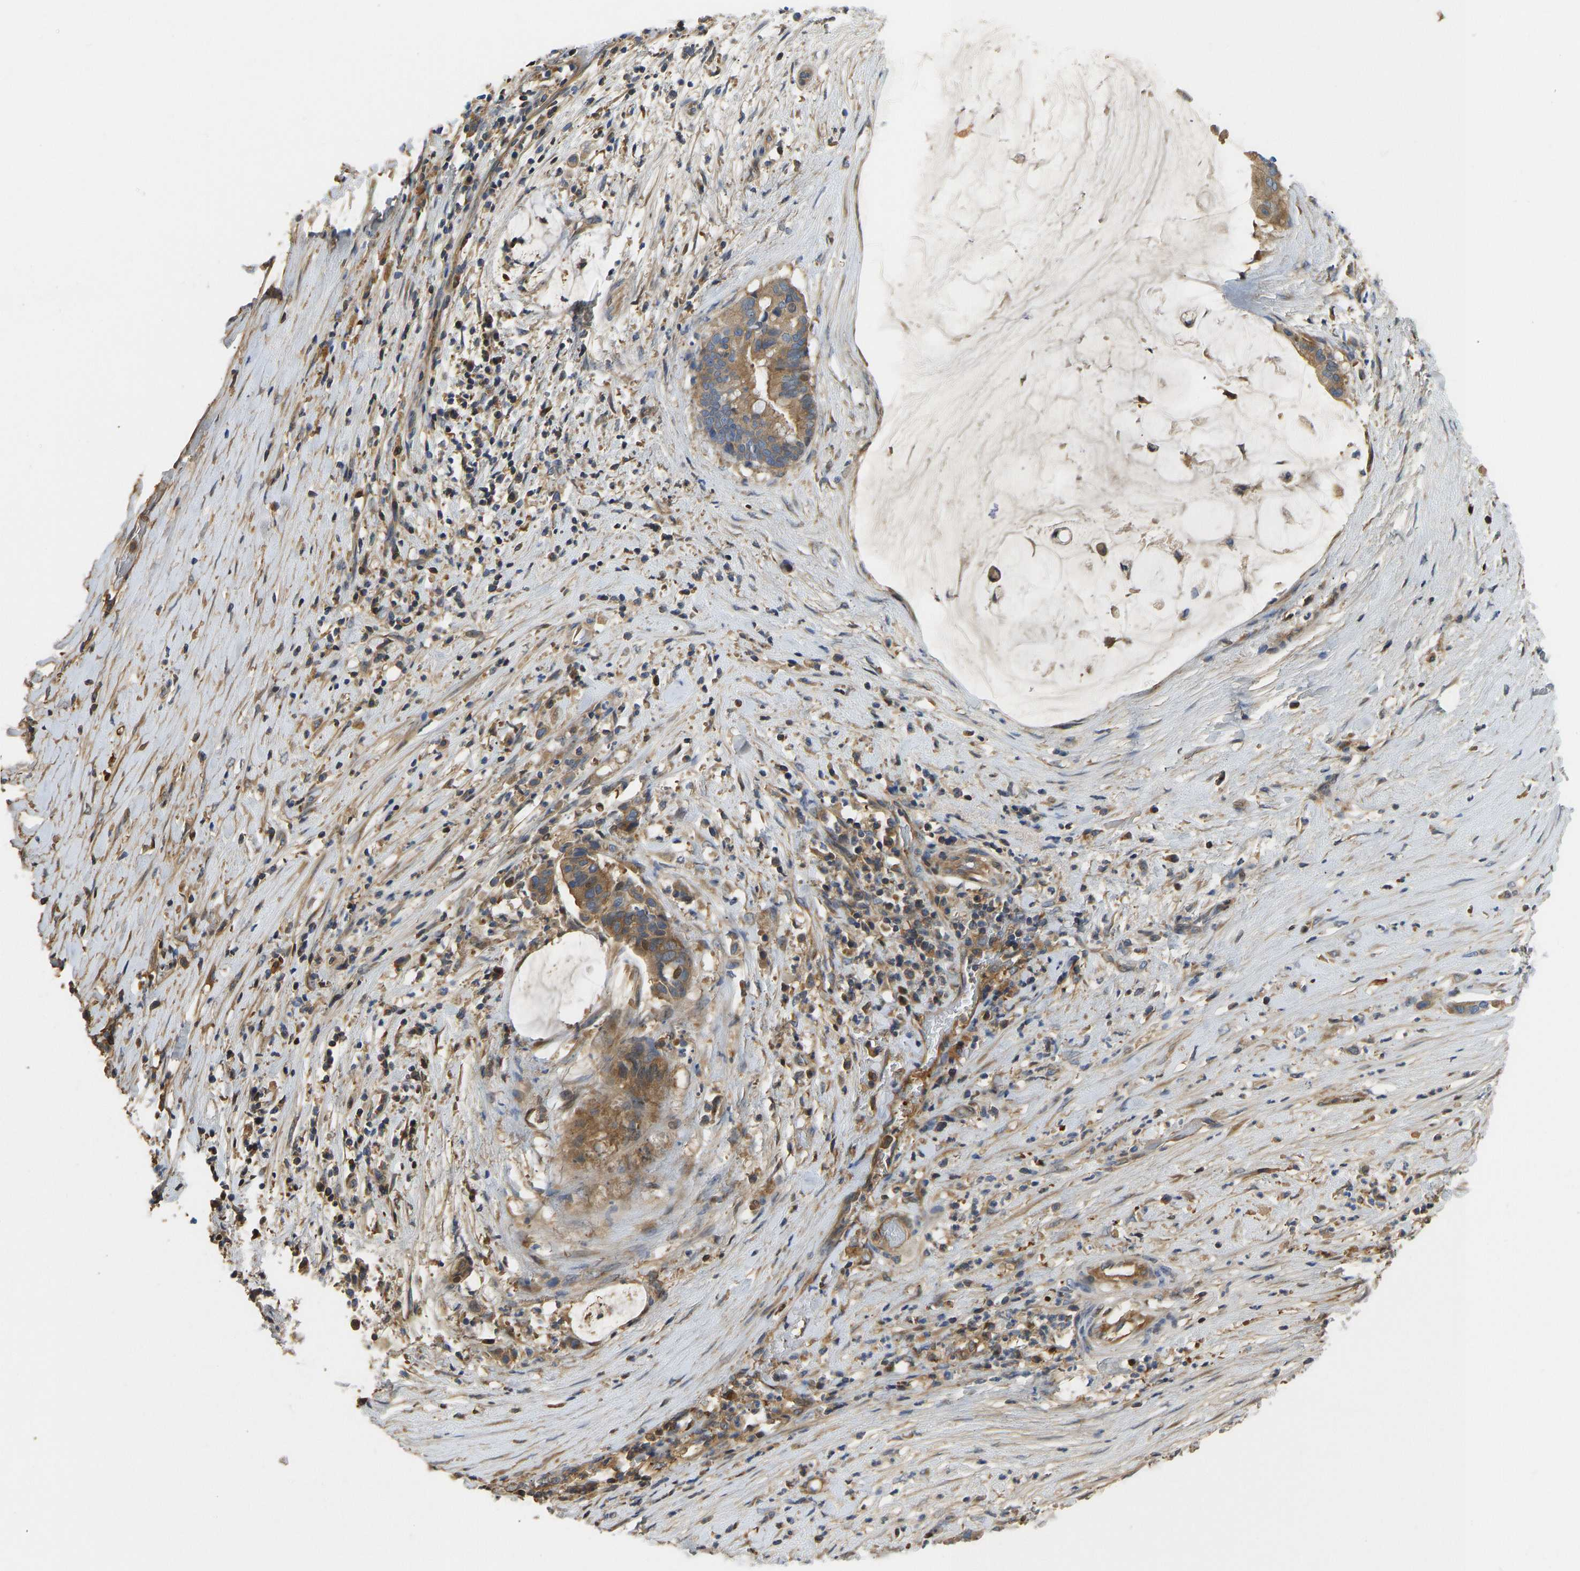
{"staining": {"intensity": "moderate", "quantity": ">75%", "location": "cytoplasmic/membranous"}, "tissue": "pancreatic cancer", "cell_type": "Tumor cells", "image_type": "cancer", "snomed": [{"axis": "morphology", "description": "Adenocarcinoma, NOS"}, {"axis": "topography", "description": "Pancreas"}], "caption": "Protein staining of pancreatic cancer (adenocarcinoma) tissue displays moderate cytoplasmic/membranous expression in approximately >75% of tumor cells.", "gene": "VCPKMT", "patient": {"sex": "male", "age": 41}}